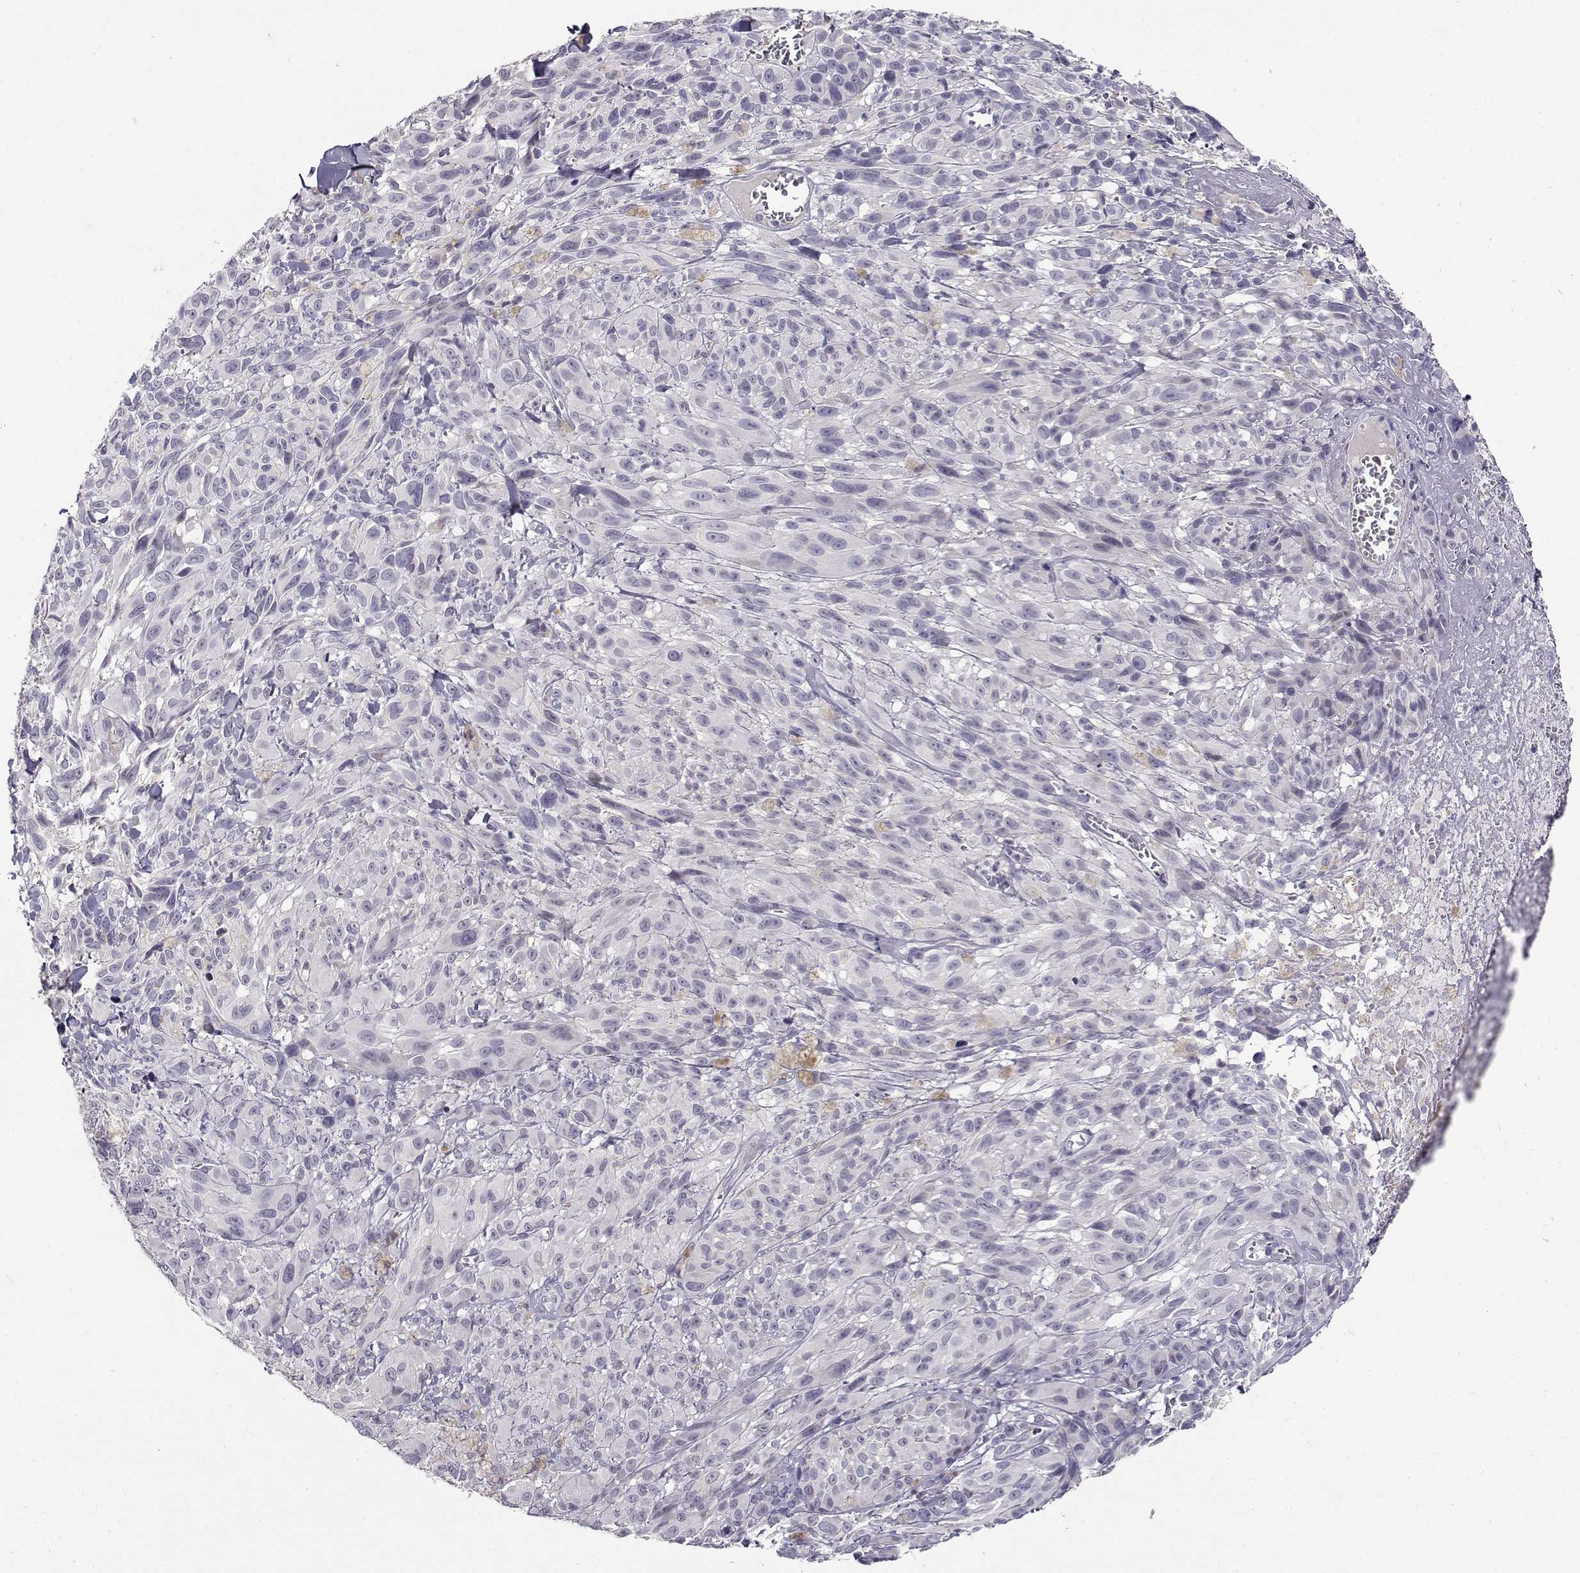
{"staining": {"intensity": "negative", "quantity": "none", "location": "none"}, "tissue": "melanoma", "cell_type": "Tumor cells", "image_type": "cancer", "snomed": [{"axis": "morphology", "description": "Malignant melanoma, NOS"}, {"axis": "topography", "description": "Skin"}], "caption": "Immunohistochemistry (IHC) of human melanoma shows no positivity in tumor cells.", "gene": "RHOXF2", "patient": {"sex": "male", "age": 83}}